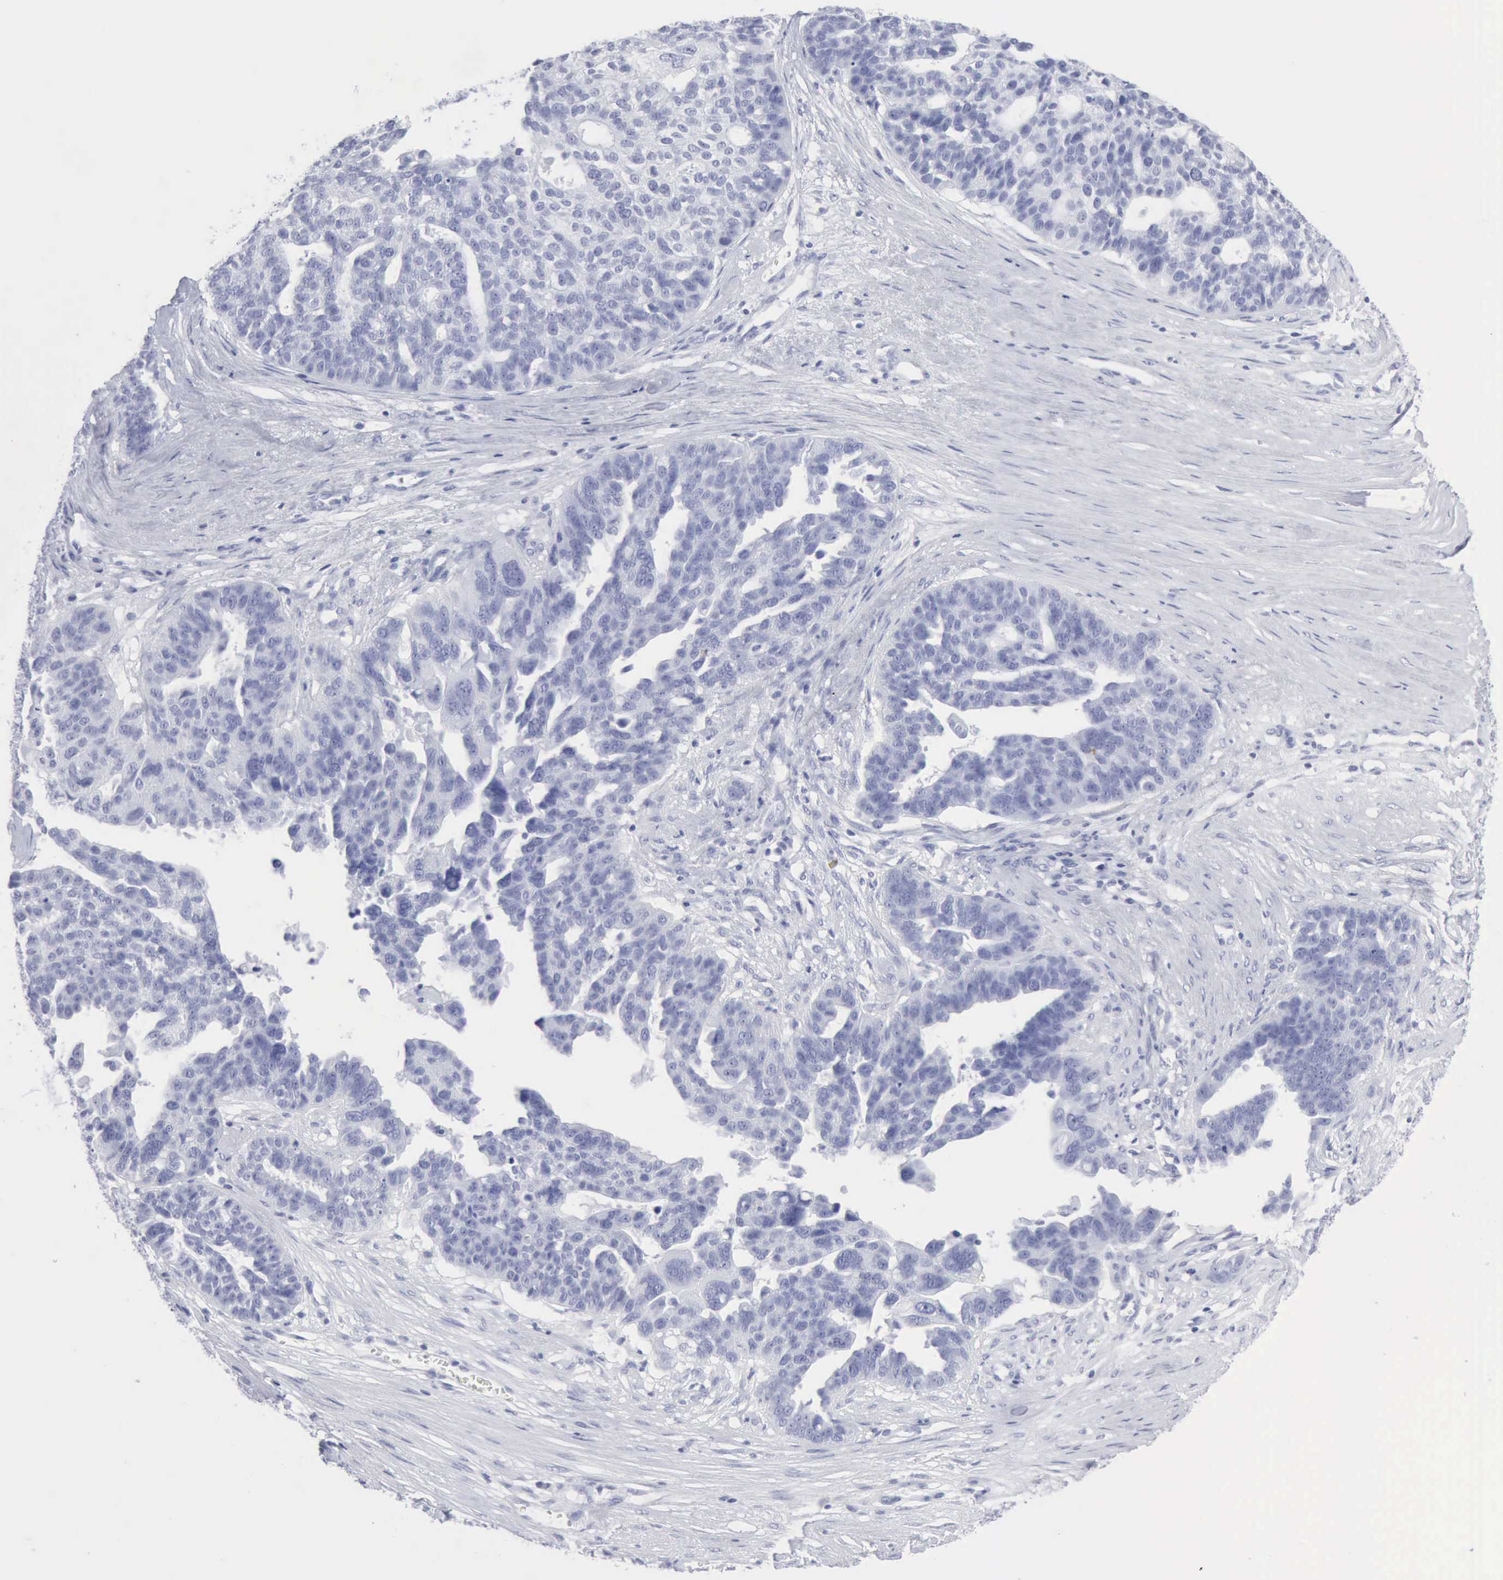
{"staining": {"intensity": "negative", "quantity": "none", "location": "none"}, "tissue": "ovarian cancer", "cell_type": "Tumor cells", "image_type": "cancer", "snomed": [{"axis": "morphology", "description": "Cystadenocarcinoma, serous, NOS"}, {"axis": "topography", "description": "Ovary"}], "caption": "Immunohistochemical staining of ovarian serous cystadenocarcinoma reveals no significant positivity in tumor cells.", "gene": "CMA1", "patient": {"sex": "female", "age": 59}}